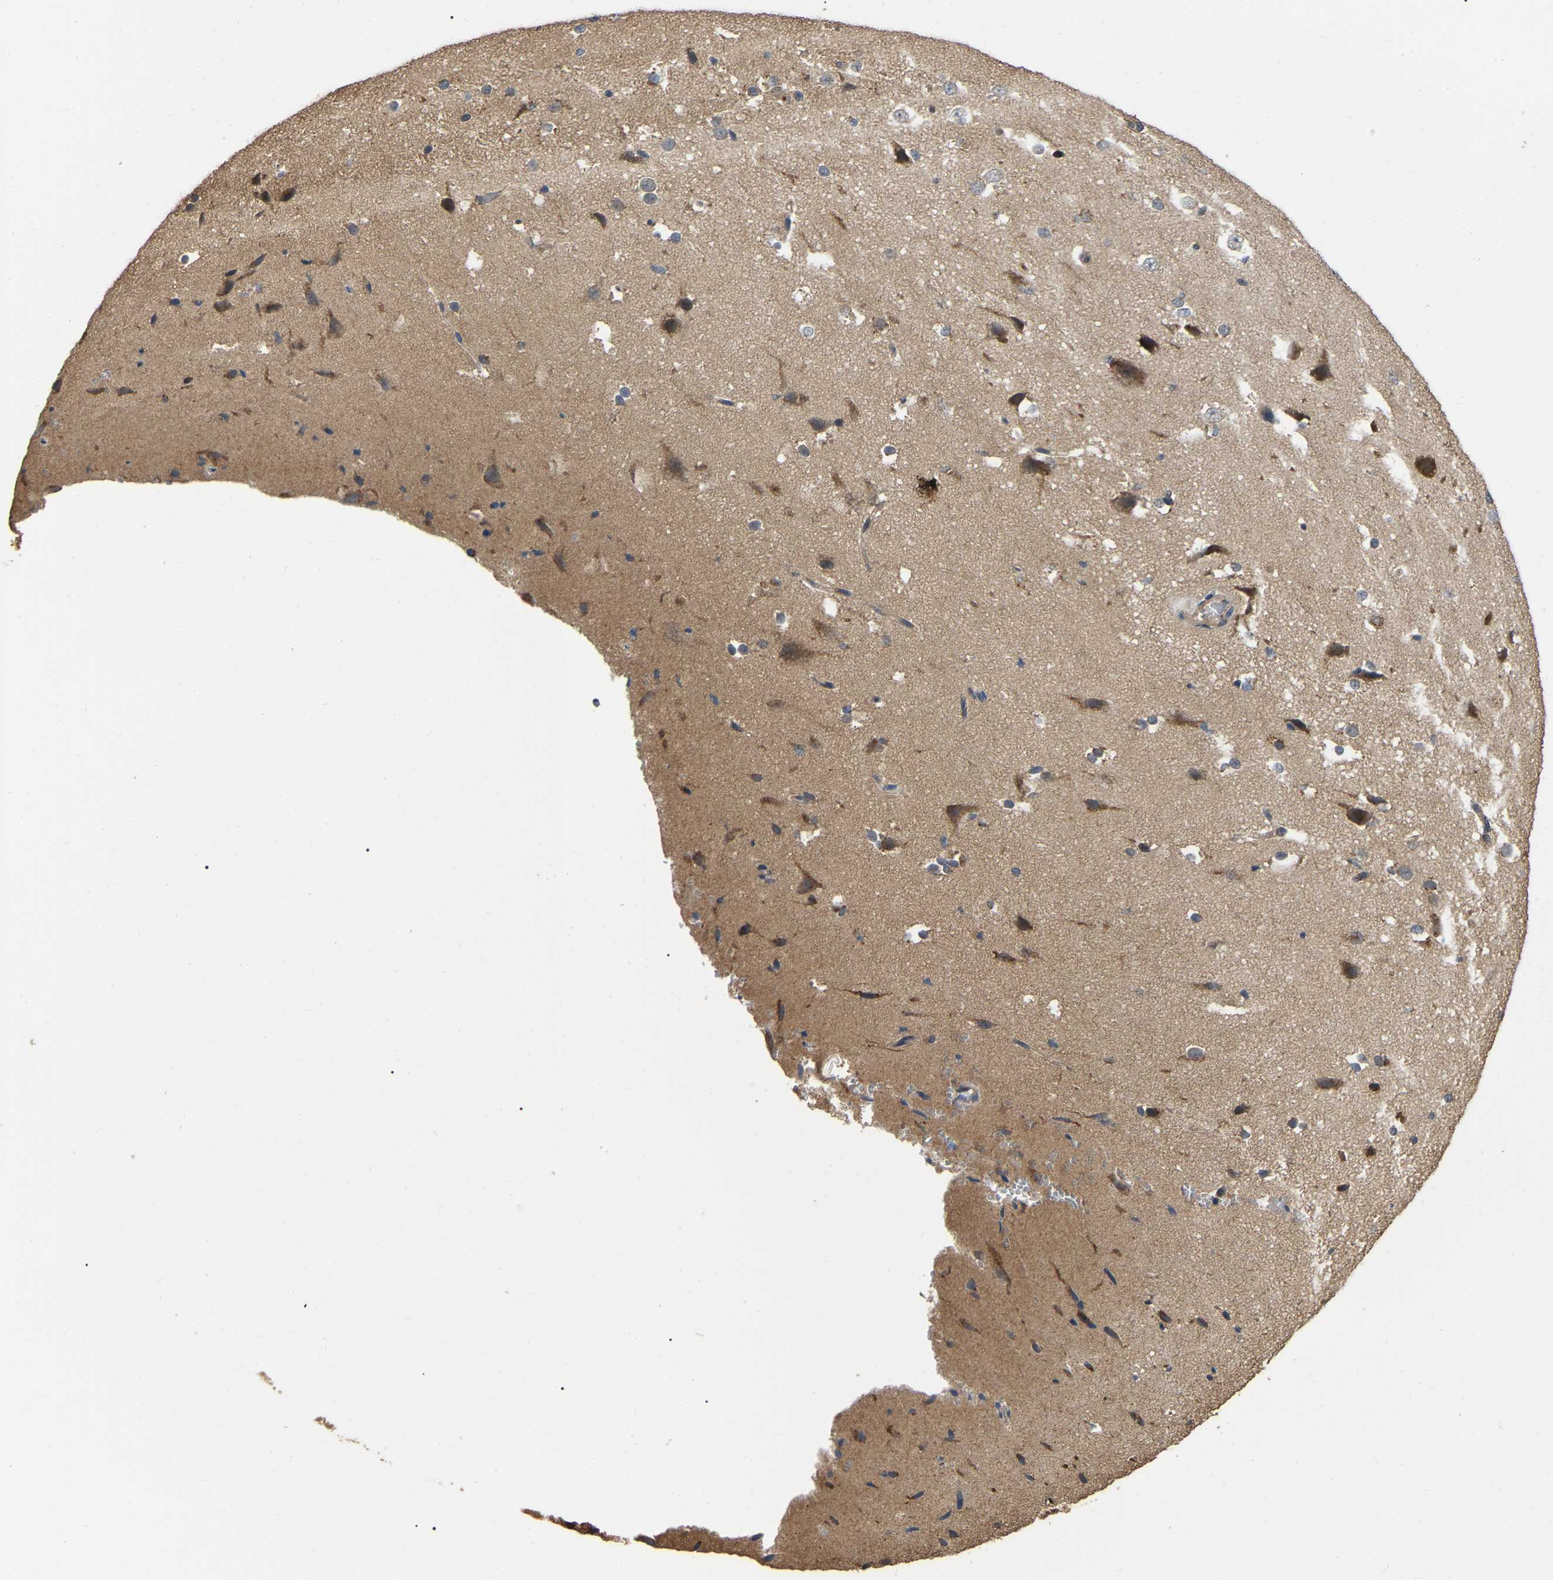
{"staining": {"intensity": "weak", "quantity": ">75%", "location": "cytoplasmic/membranous"}, "tissue": "cerebral cortex", "cell_type": "Endothelial cells", "image_type": "normal", "snomed": [{"axis": "morphology", "description": "Normal tissue, NOS"}, {"axis": "morphology", "description": "Developmental malformation"}, {"axis": "topography", "description": "Cerebral cortex"}], "caption": "IHC image of normal human cerebral cortex stained for a protein (brown), which shows low levels of weak cytoplasmic/membranous expression in approximately >75% of endothelial cells.", "gene": "FAM219A", "patient": {"sex": "female", "age": 30}}